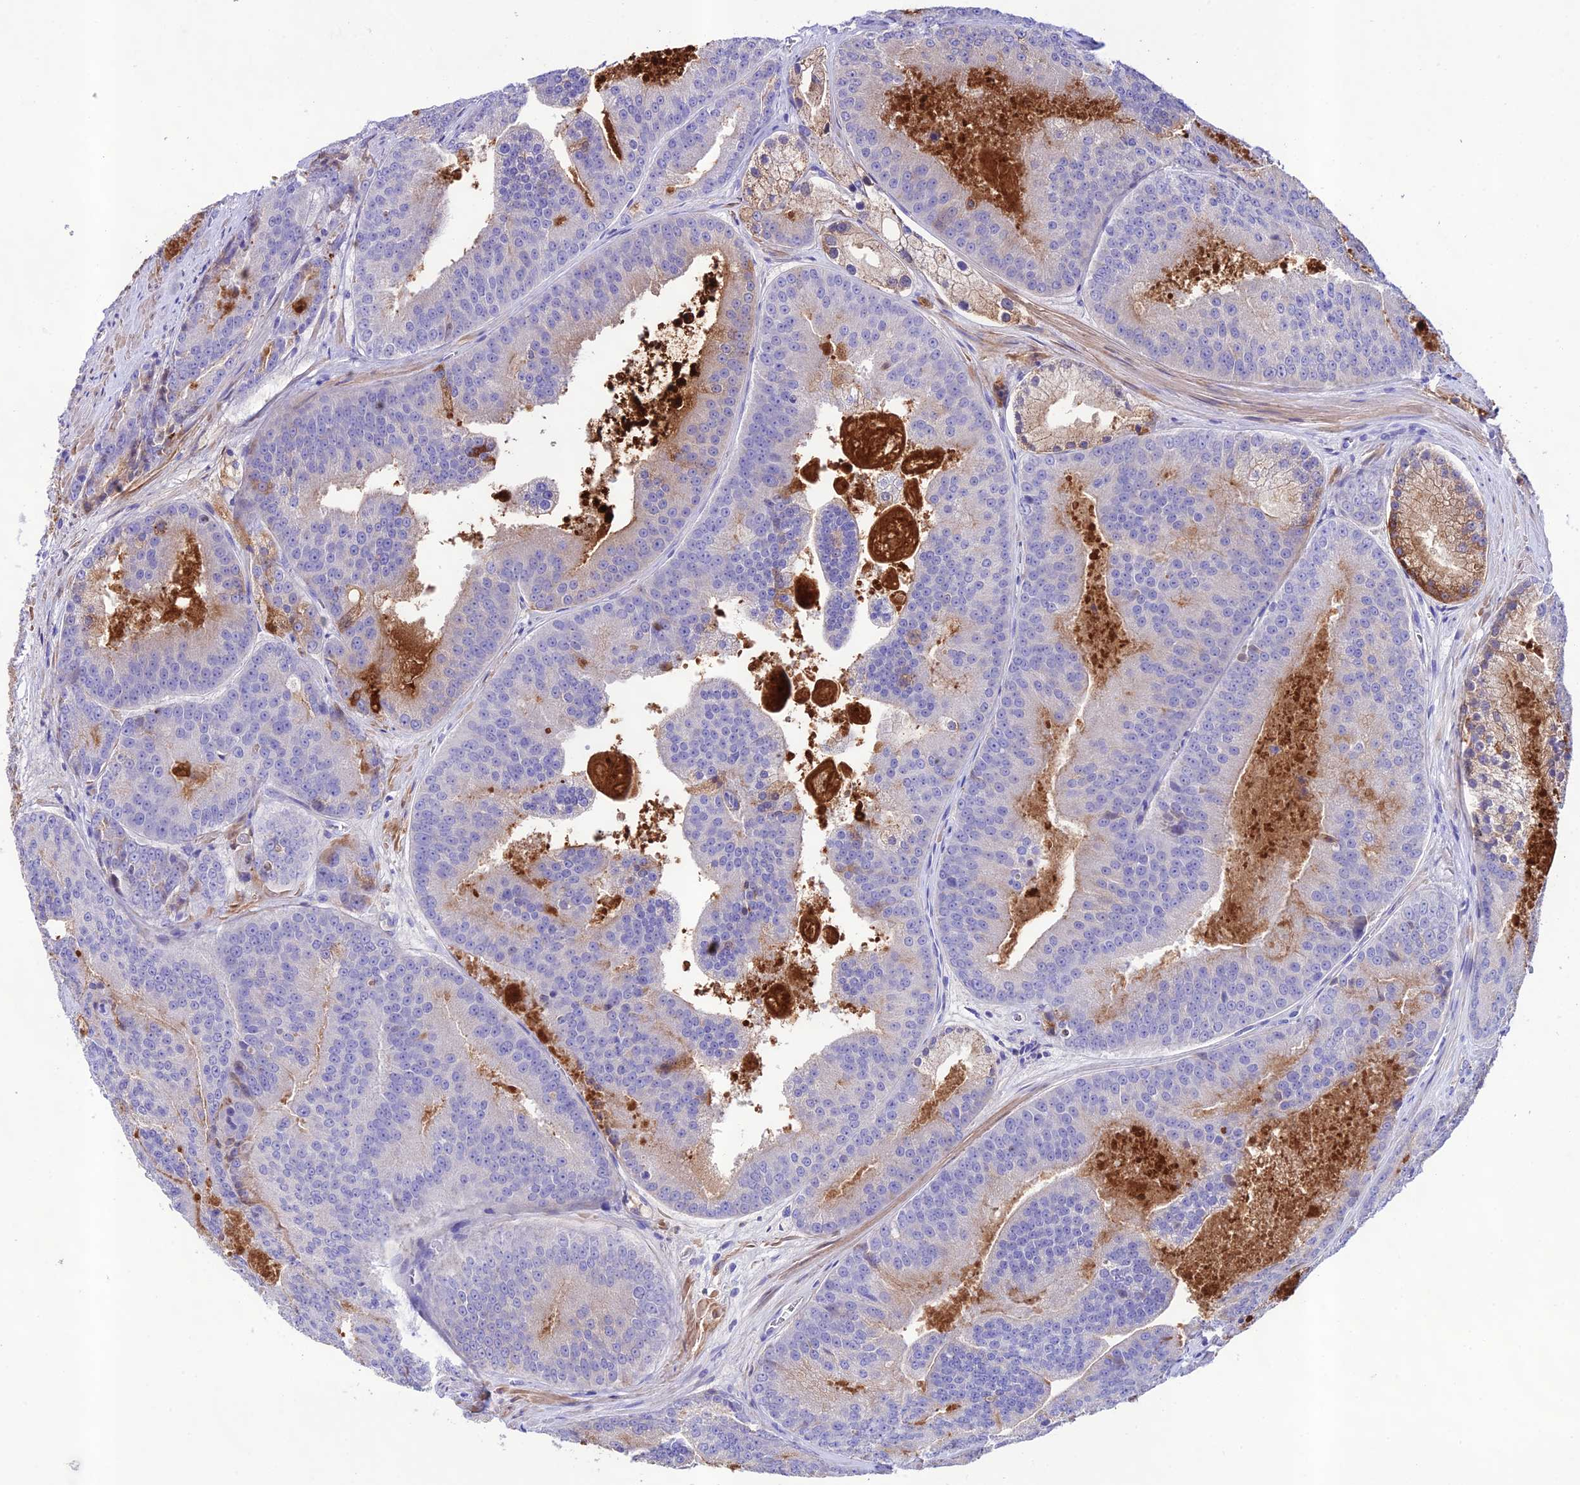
{"staining": {"intensity": "moderate", "quantity": "<25%", "location": "cytoplasmic/membranous"}, "tissue": "prostate cancer", "cell_type": "Tumor cells", "image_type": "cancer", "snomed": [{"axis": "morphology", "description": "Adenocarcinoma, High grade"}, {"axis": "topography", "description": "Prostate"}], "caption": "Adenocarcinoma (high-grade) (prostate) stained with a protein marker shows moderate staining in tumor cells.", "gene": "NLRP6", "patient": {"sex": "male", "age": 61}}